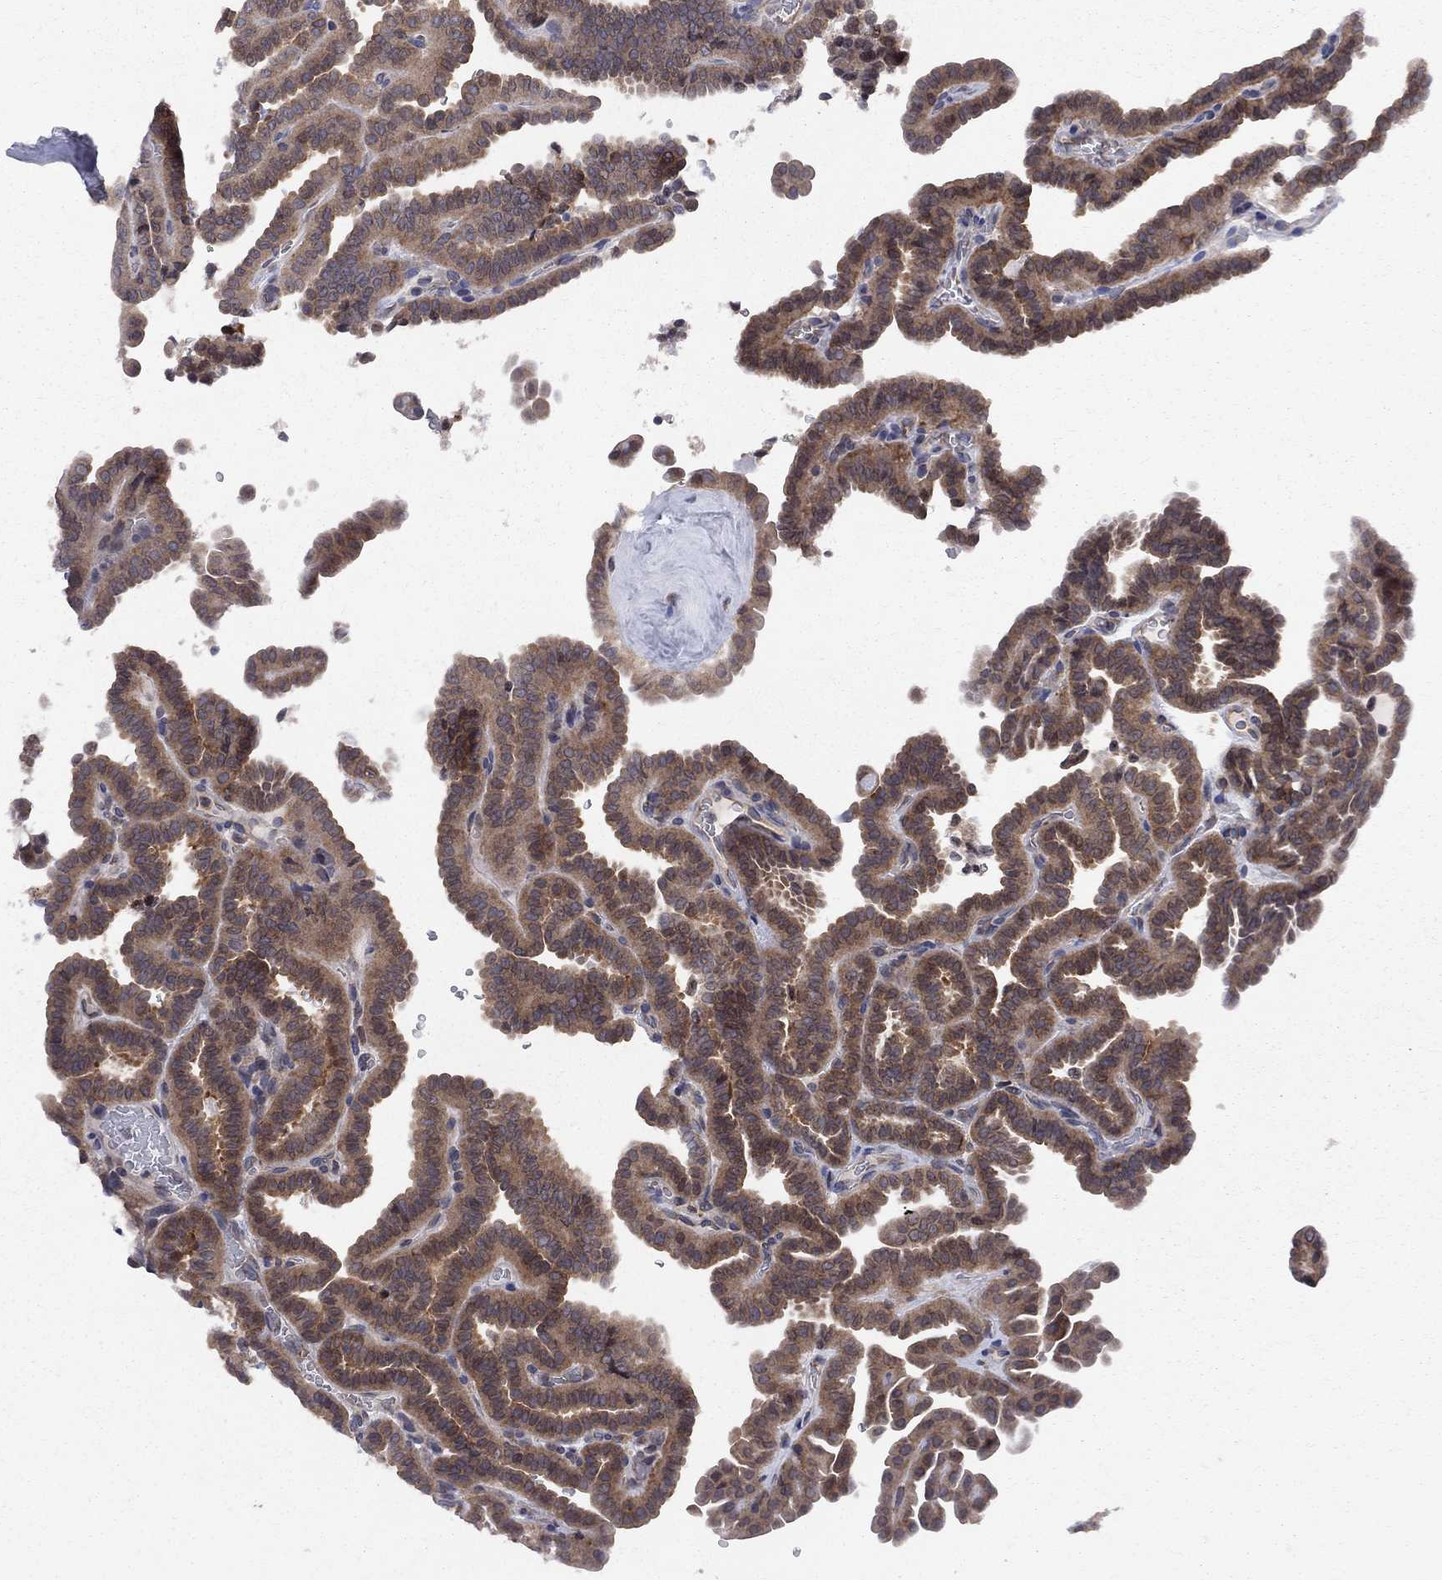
{"staining": {"intensity": "moderate", "quantity": ">75%", "location": "cytoplasmic/membranous"}, "tissue": "thyroid cancer", "cell_type": "Tumor cells", "image_type": "cancer", "snomed": [{"axis": "morphology", "description": "Papillary adenocarcinoma, NOS"}, {"axis": "topography", "description": "Thyroid gland"}], "caption": "Papillary adenocarcinoma (thyroid) tissue reveals moderate cytoplasmic/membranous positivity in approximately >75% of tumor cells, visualized by immunohistochemistry. The protein is stained brown, and the nuclei are stained in blue (DAB IHC with brightfield microscopy, high magnification).", "gene": "CNOT11", "patient": {"sex": "female", "age": 39}}